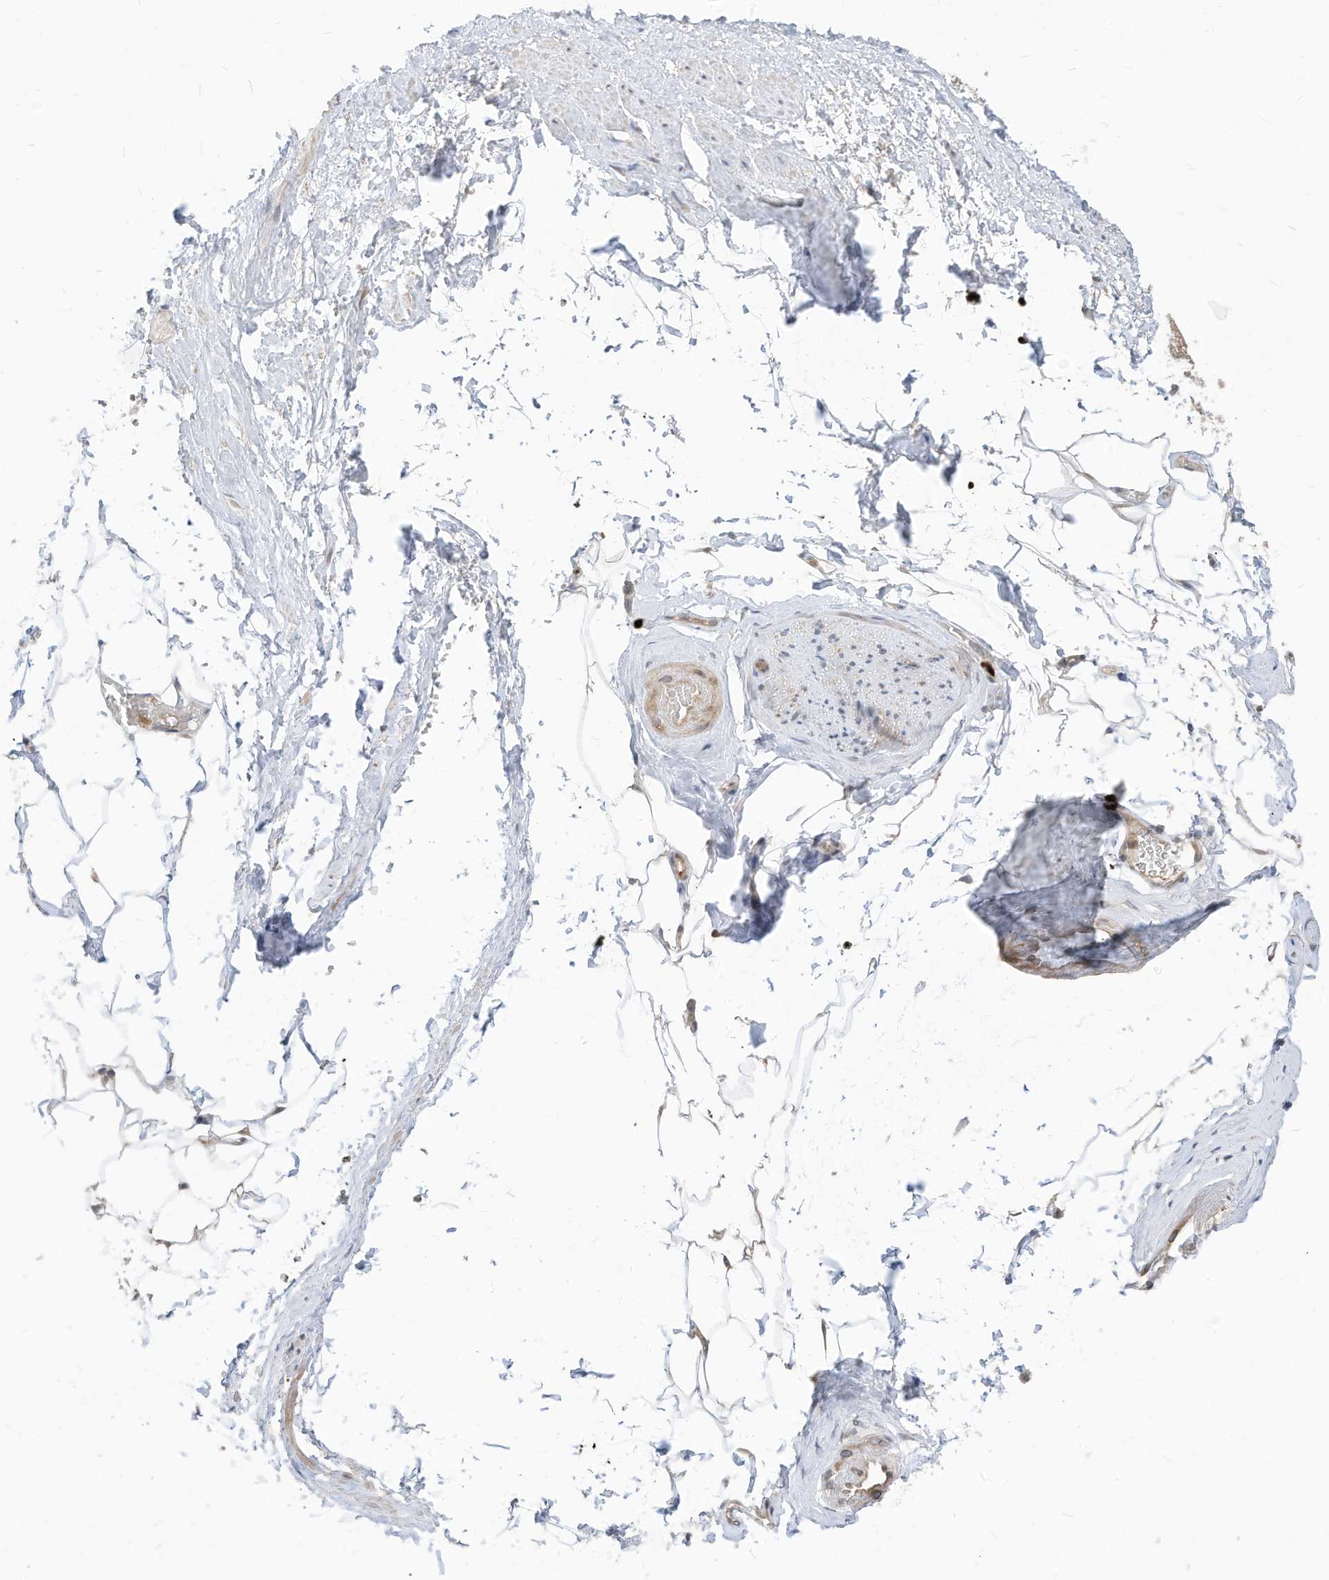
{"staining": {"intensity": "negative", "quantity": "none", "location": "none"}, "tissue": "adipose tissue", "cell_type": "Adipocytes", "image_type": "normal", "snomed": [{"axis": "morphology", "description": "Normal tissue, NOS"}, {"axis": "morphology", "description": "Adenocarcinoma, Low grade"}, {"axis": "topography", "description": "Prostate"}, {"axis": "topography", "description": "Peripheral nerve tissue"}], "caption": "Image shows no significant protein expression in adipocytes of benign adipose tissue. (DAB immunohistochemistry with hematoxylin counter stain).", "gene": "CNKSR1", "patient": {"sex": "male", "age": 63}}